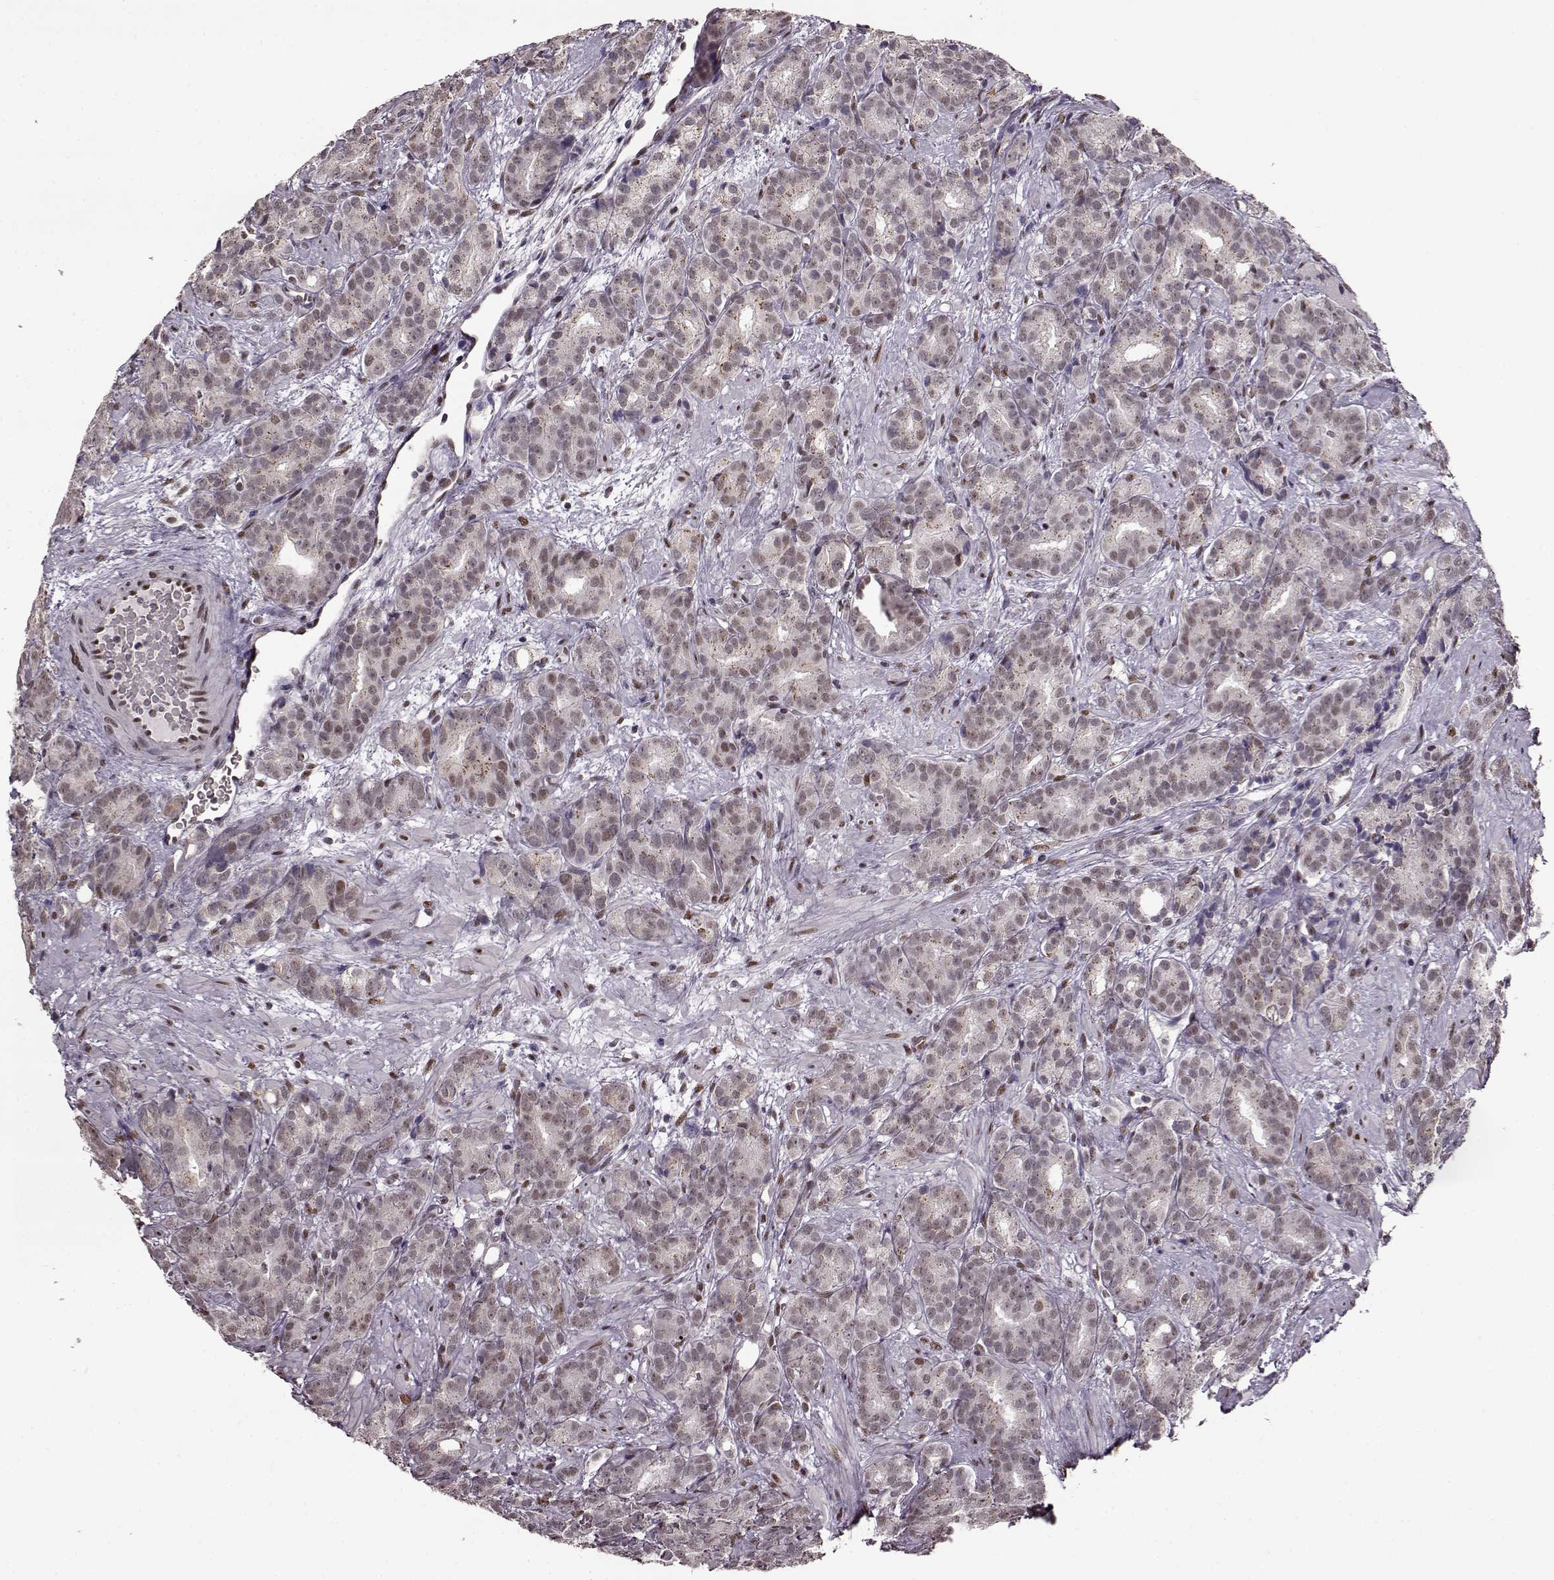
{"staining": {"intensity": "weak", "quantity": "<25%", "location": "nuclear"}, "tissue": "prostate cancer", "cell_type": "Tumor cells", "image_type": "cancer", "snomed": [{"axis": "morphology", "description": "Adenocarcinoma, High grade"}, {"axis": "topography", "description": "Prostate"}], "caption": "Immunohistochemistry (IHC) image of neoplastic tissue: human prostate cancer stained with DAB reveals no significant protein expression in tumor cells.", "gene": "FTO", "patient": {"sex": "male", "age": 90}}